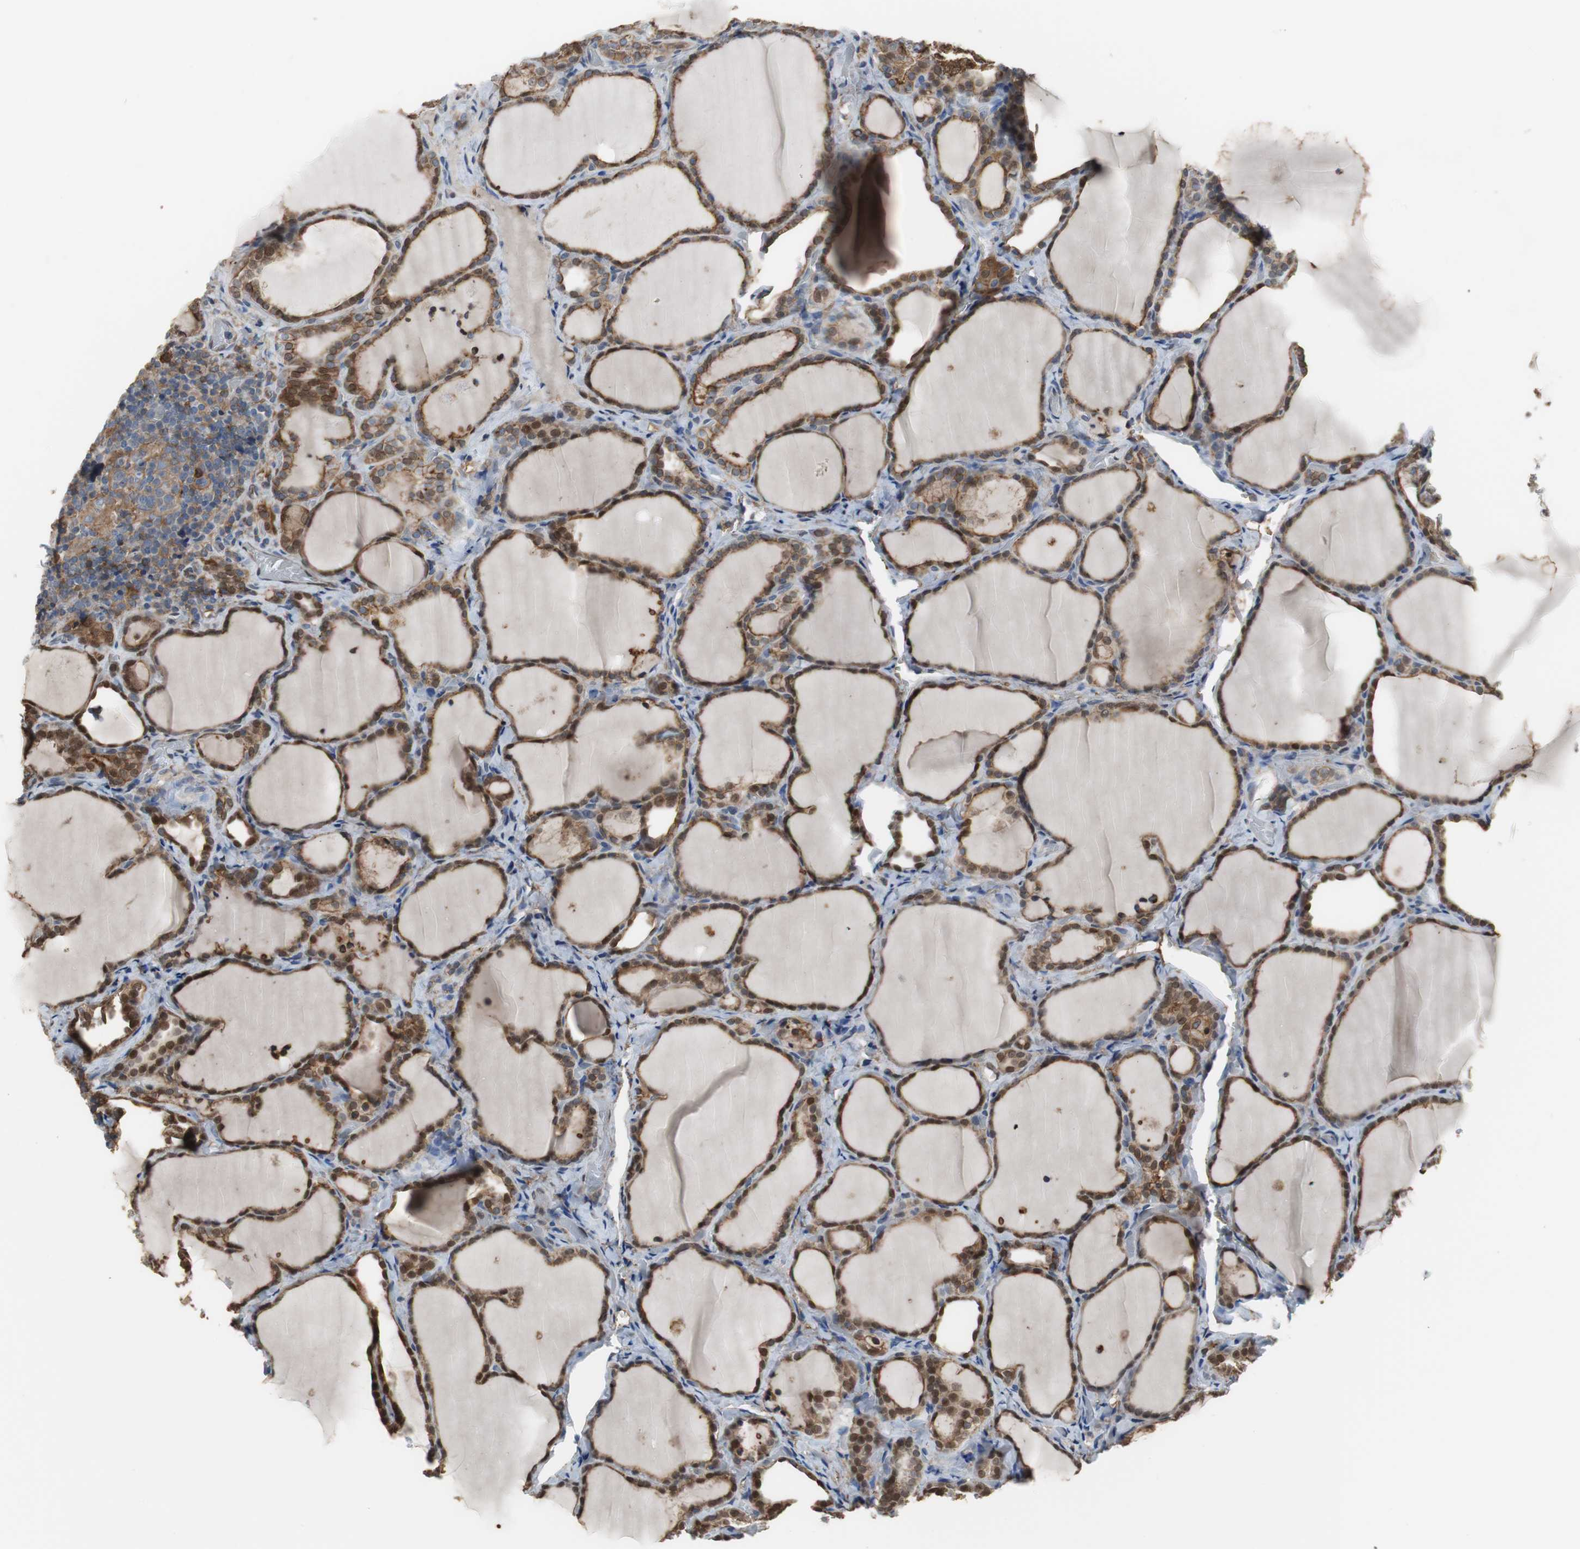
{"staining": {"intensity": "strong", "quantity": ">75%", "location": "cytoplasmic/membranous,nuclear"}, "tissue": "thyroid cancer", "cell_type": "Tumor cells", "image_type": "cancer", "snomed": [{"axis": "morphology", "description": "Papillary adenocarcinoma, NOS"}, {"axis": "topography", "description": "Thyroid gland"}], "caption": "A high amount of strong cytoplasmic/membranous and nuclear staining is appreciated in approximately >75% of tumor cells in thyroid cancer tissue. The protein is stained brown, and the nuclei are stained in blue (DAB (3,3'-diaminobenzidine) IHC with brightfield microscopy, high magnification).", "gene": "ANXA4", "patient": {"sex": "female", "age": 30}}